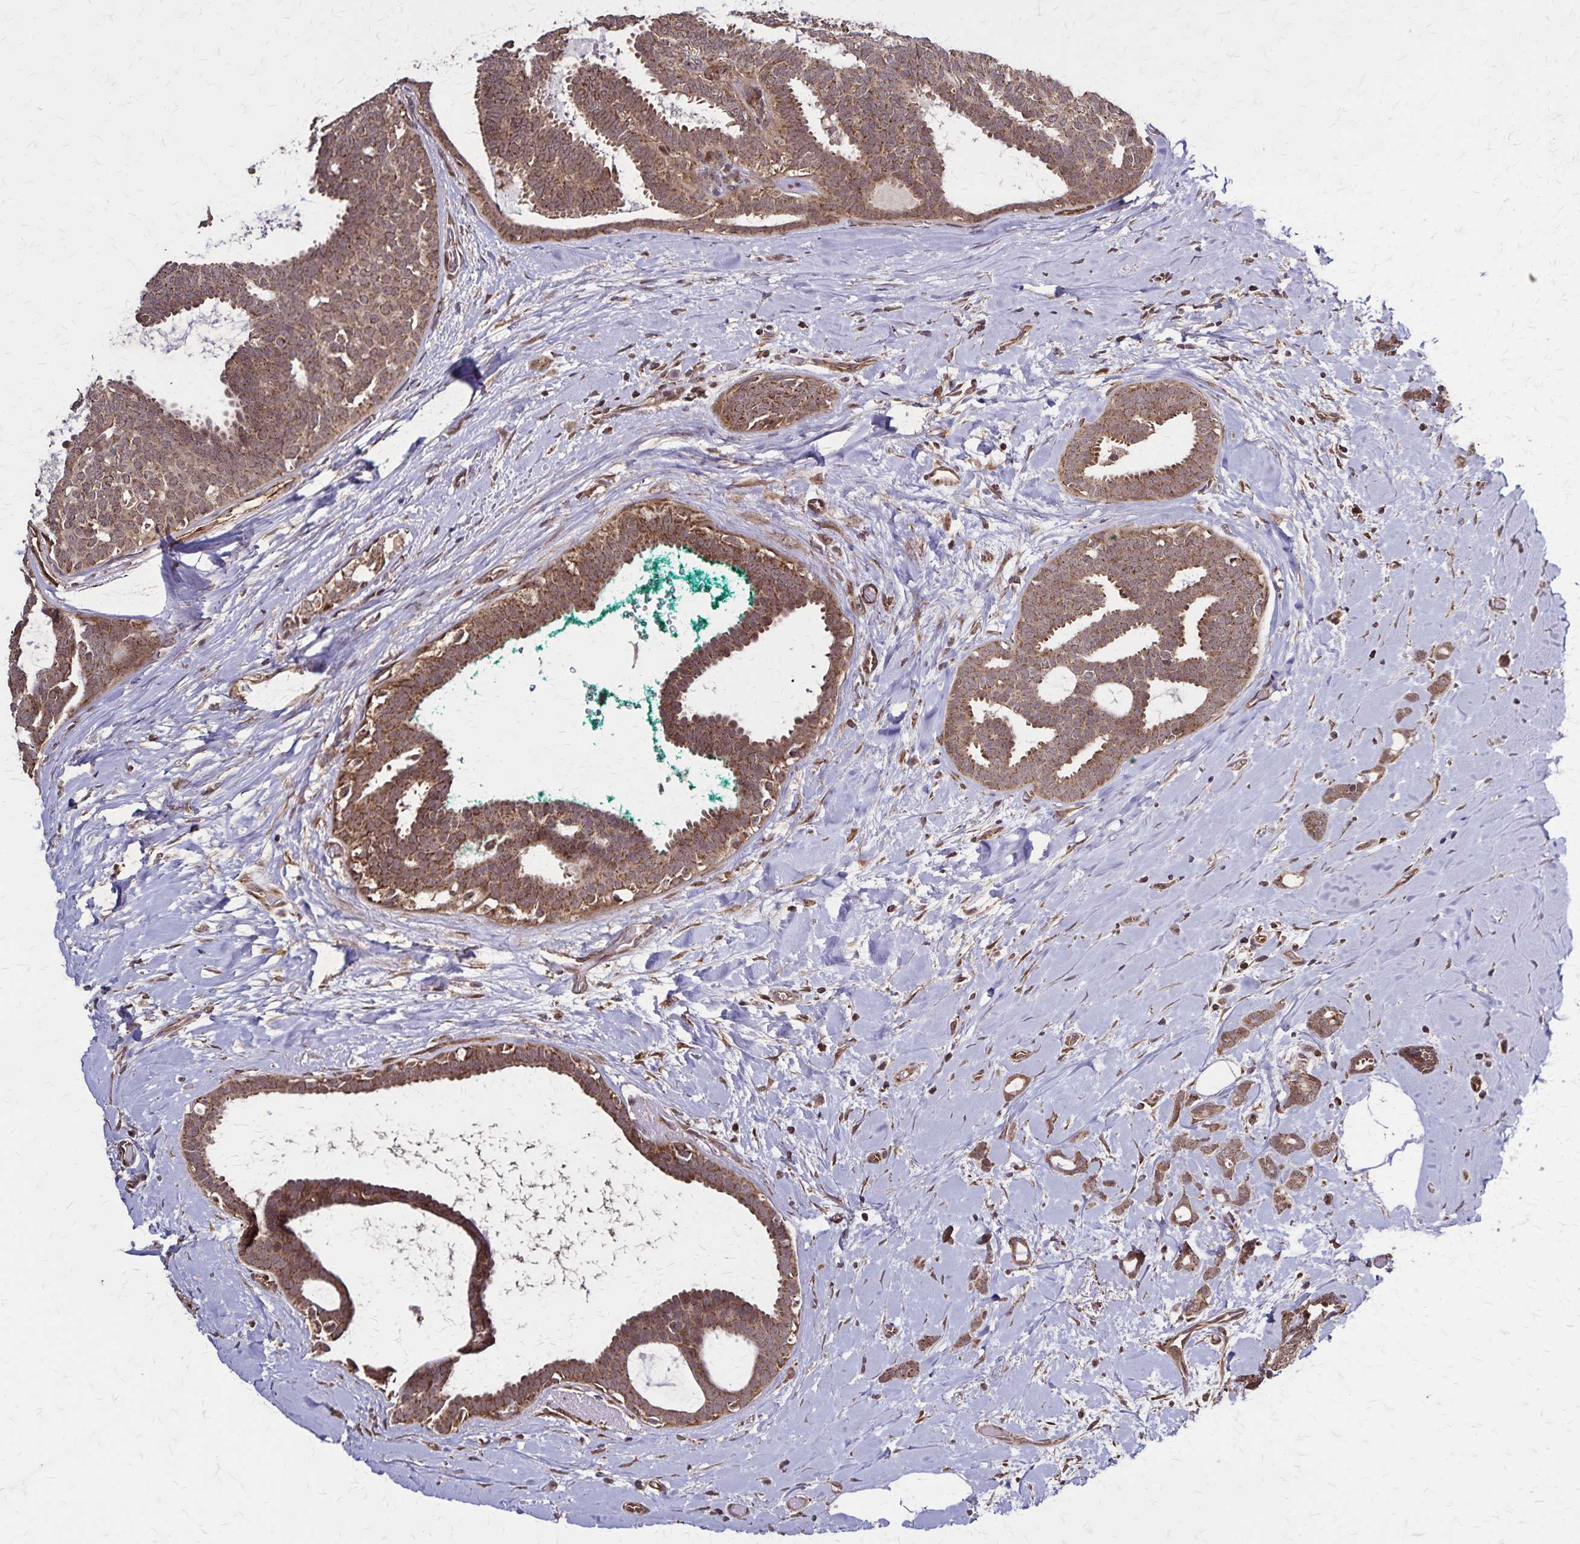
{"staining": {"intensity": "moderate", "quantity": ">75%", "location": "cytoplasmic/membranous,nuclear"}, "tissue": "breast cancer", "cell_type": "Tumor cells", "image_type": "cancer", "snomed": [{"axis": "morphology", "description": "Intraductal carcinoma, in situ"}, {"axis": "morphology", "description": "Duct carcinoma"}, {"axis": "morphology", "description": "Lobular carcinoma, in situ"}, {"axis": "topography", "description": "Breast"}], "caption": "IHC micrograph of neoplastic tissue: human breast lobular carcinoma in situ stained using immunohistochemistry (IHC) demonstrates medium levels of moderate protein expression localized specifically in the cytoplasmic/membranous and nuclear of tumor cells, appearing as a cytoplasmic/membranous and nuclear brown color.", "gene": "NFS1", "patient": {"sex": "female", "age": 44}}